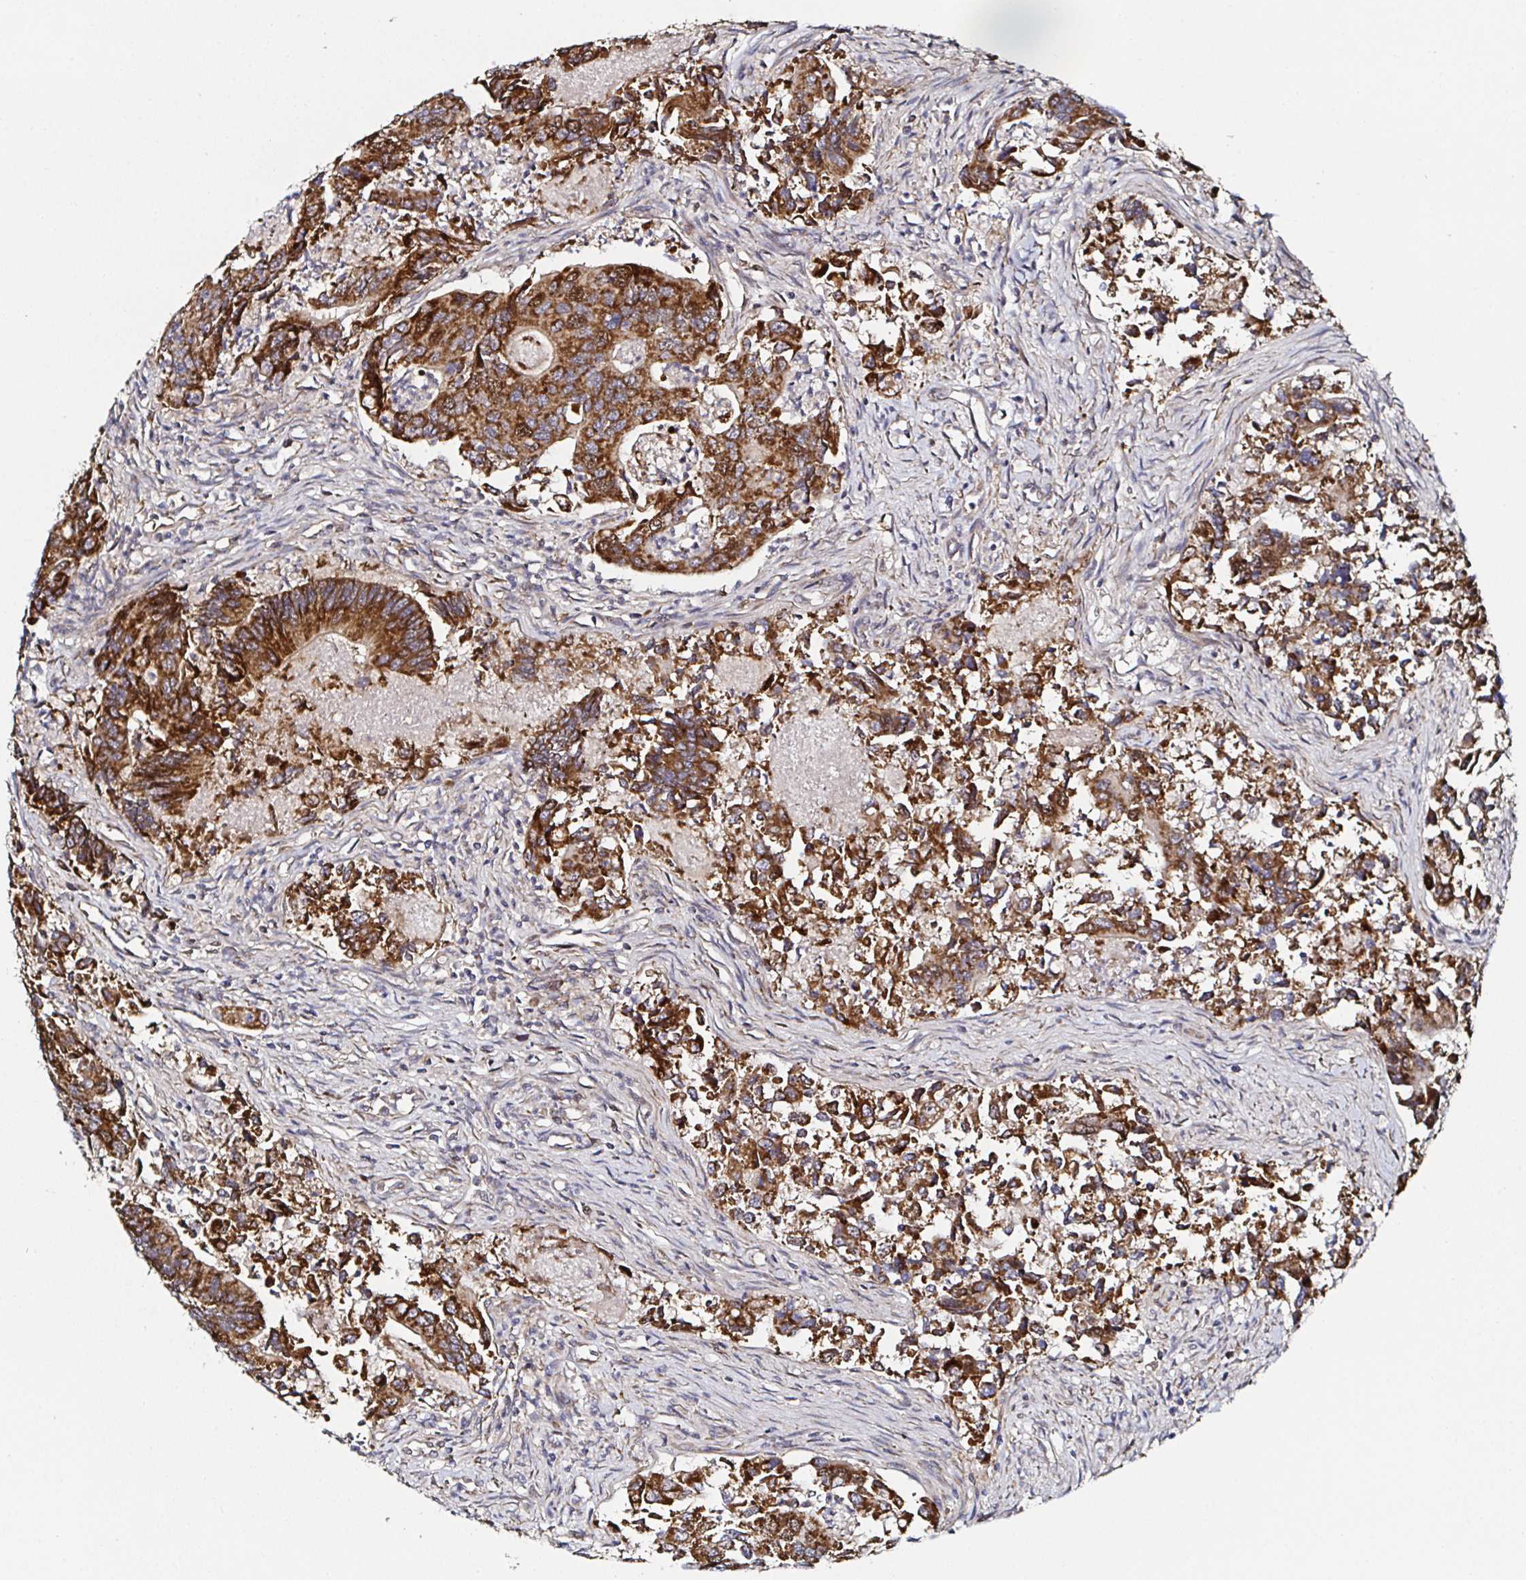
{"staining": {"intensity": "strong", "quantity": ">75%", "location": "cytoplasmic/membranous"}, "tissue": "colorectal cancer", "cell_type": "Tumor cells", "image_type": "cancer", "snomed": [{"axis": "morphology", "description": "Adenocarcinoma, NOS"}, {"axis": "topography", "description": "Colon"}], "caption": "Brown immunohistochemical staining in human colorectal cancer demonstrates strong cytoplasmic/membranous expression in approximately >75% of tumor cells.", "gene": "ATAD3B", "patient": {"sex": "female", "age": 67}}